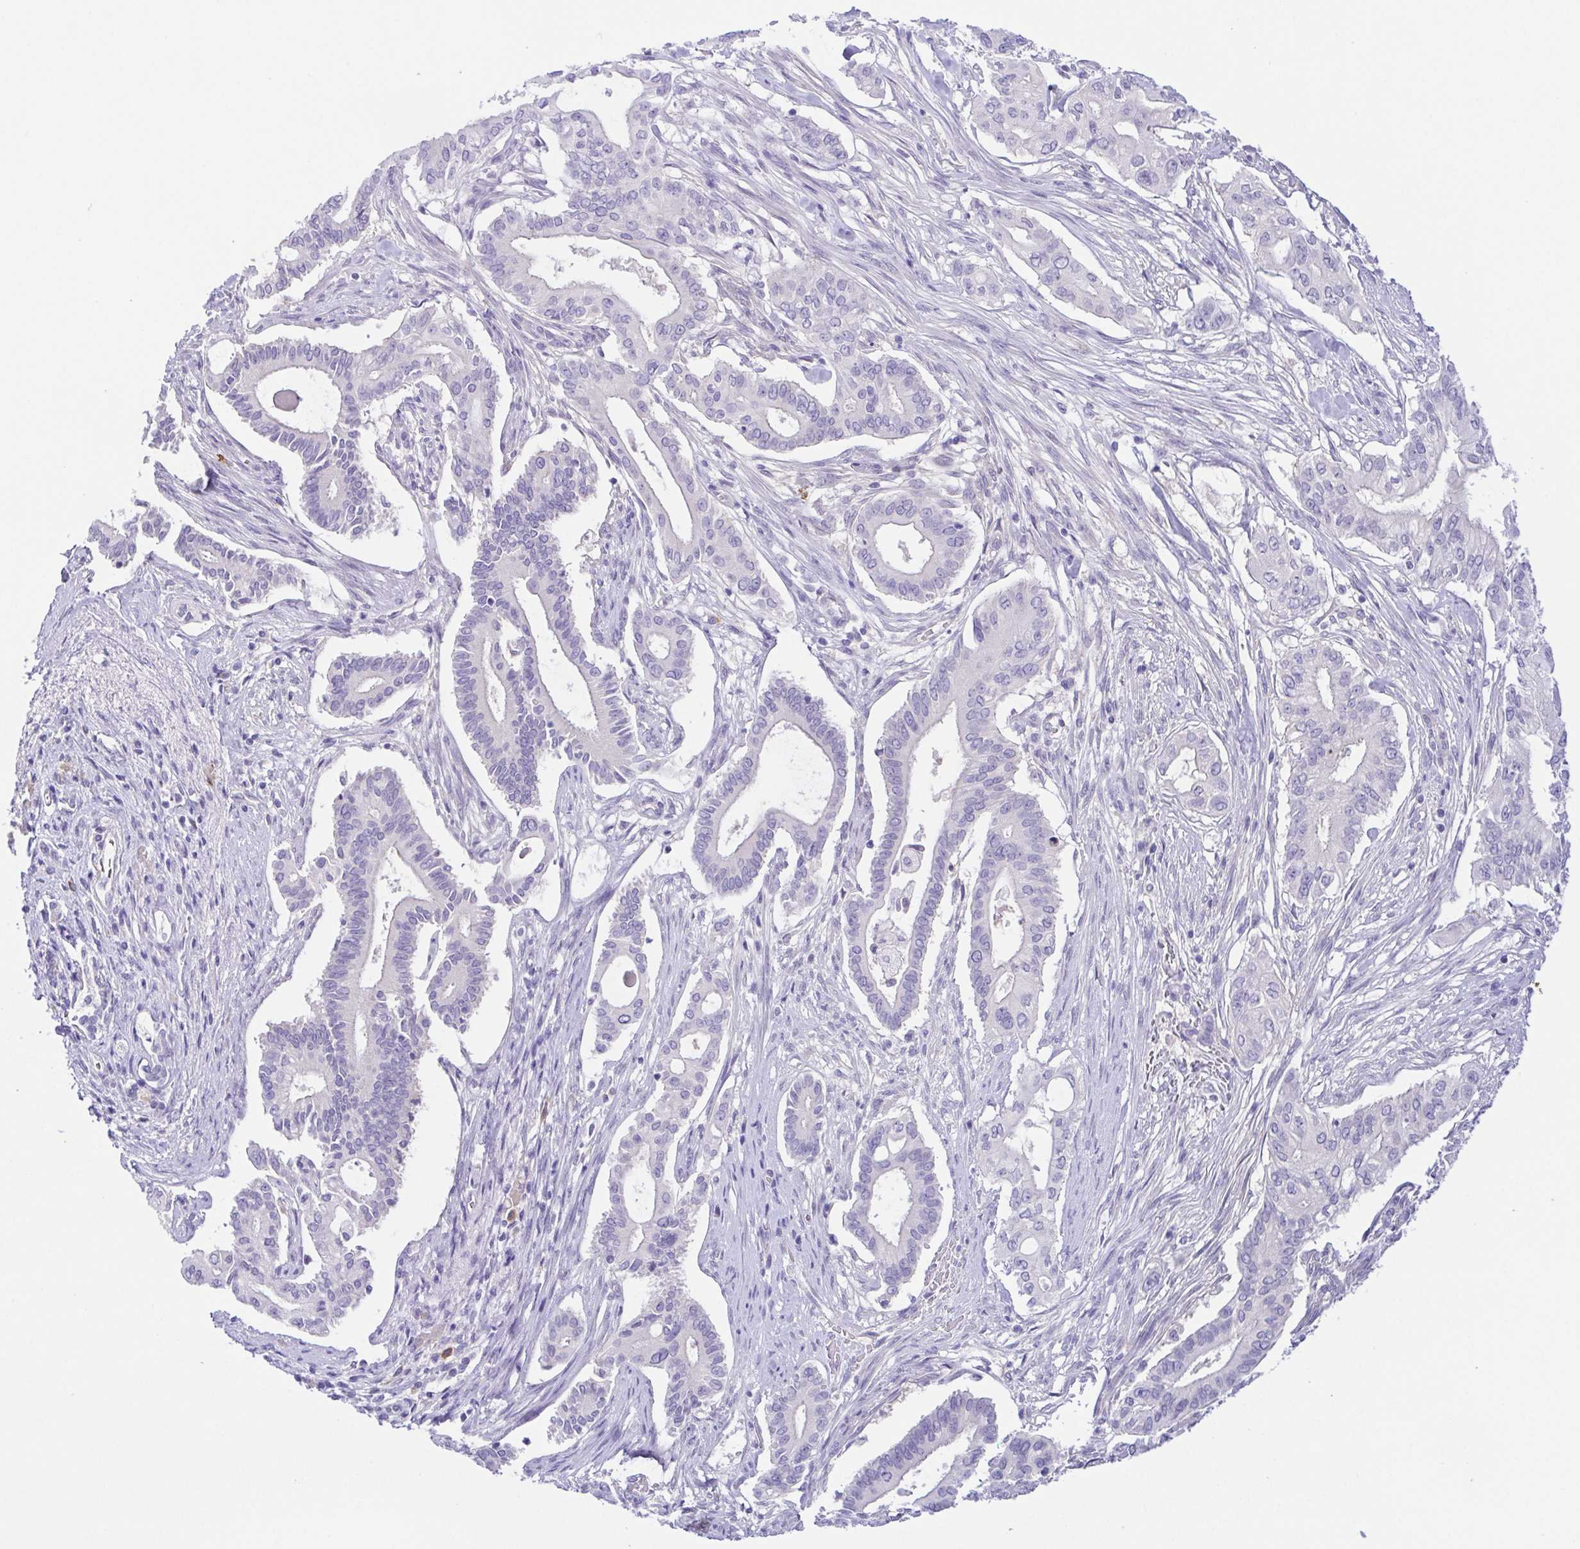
{"staining": {"intensity": "negative", "quantity": "none", "location": "none"}, "tissue": "pancreatic cancer", "cell_type": "Tumor cells", "image_type": "cancer", "snomed": [{"axis": "morphology", "description": "Adenocarcinoma, NOS"}, {"axis": "topography", "description": "Pancreas"}], "caption": "This is an immunohistochemistry (IHC) micrograph of pancreatic cancer (adenocarcinoma). There is no positivity in tumor cells.", "gene": "KRTDAP", "patient": {"sex": "female", "age": 68}}